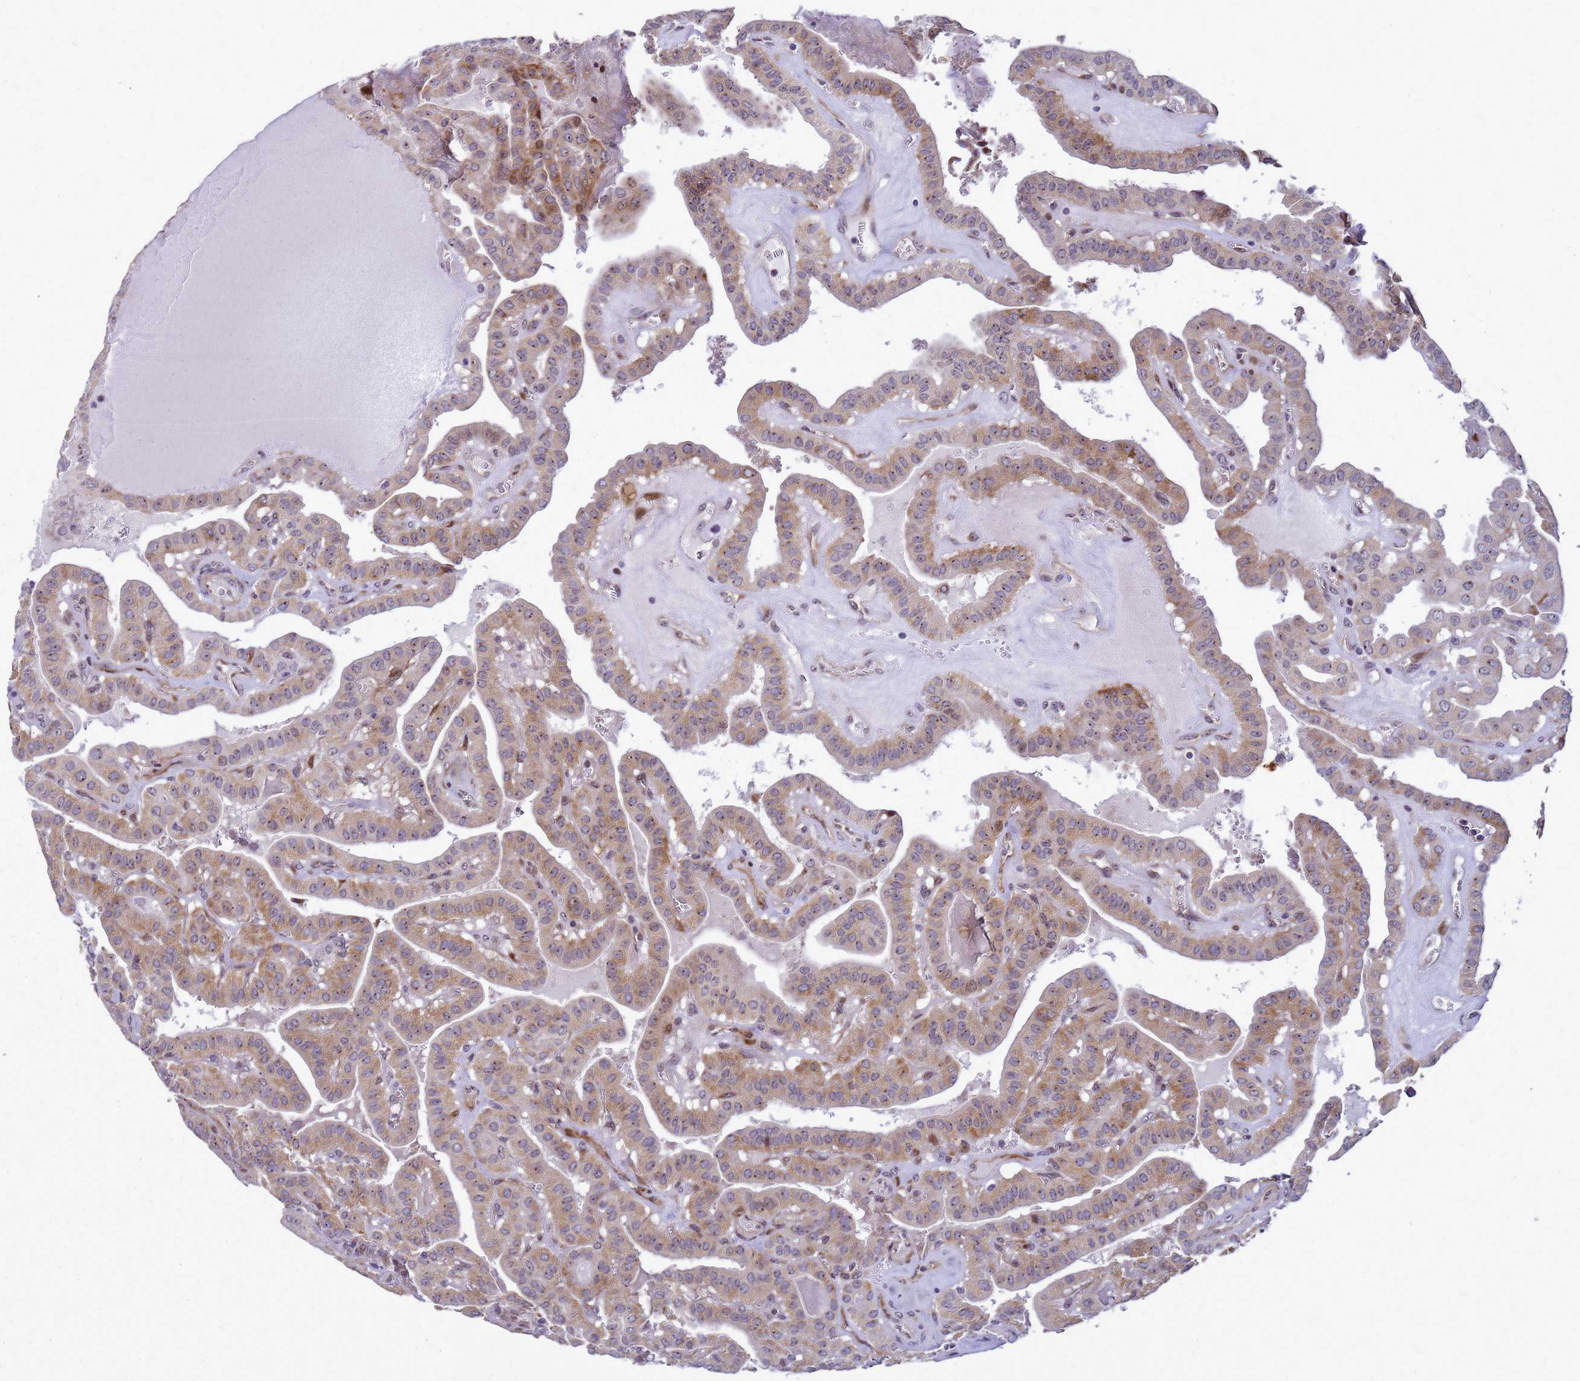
{"staining": {"intensity": "moderate", "quantity": ">75%", "location": "cytoplasmic/membranous"}, "tissue": "thyroid cancer", "cell_type": "Tumor cells", "image_type": "cancer", "snomed": [{"axis": "morphology", "description": "Papillary adenocarcinoma, NOS"}, {"axis": "topography", "description": "Thyroid gland"}], "caption": "Papillary adenocarcinoma (thyroid) stained for a protein (brown) shows moderate cytoplasmic/membranous positive positivity in about >75% of tumor cells.", "gene": "RSPO1", "patient": {"sex": "male", "age": 52}}